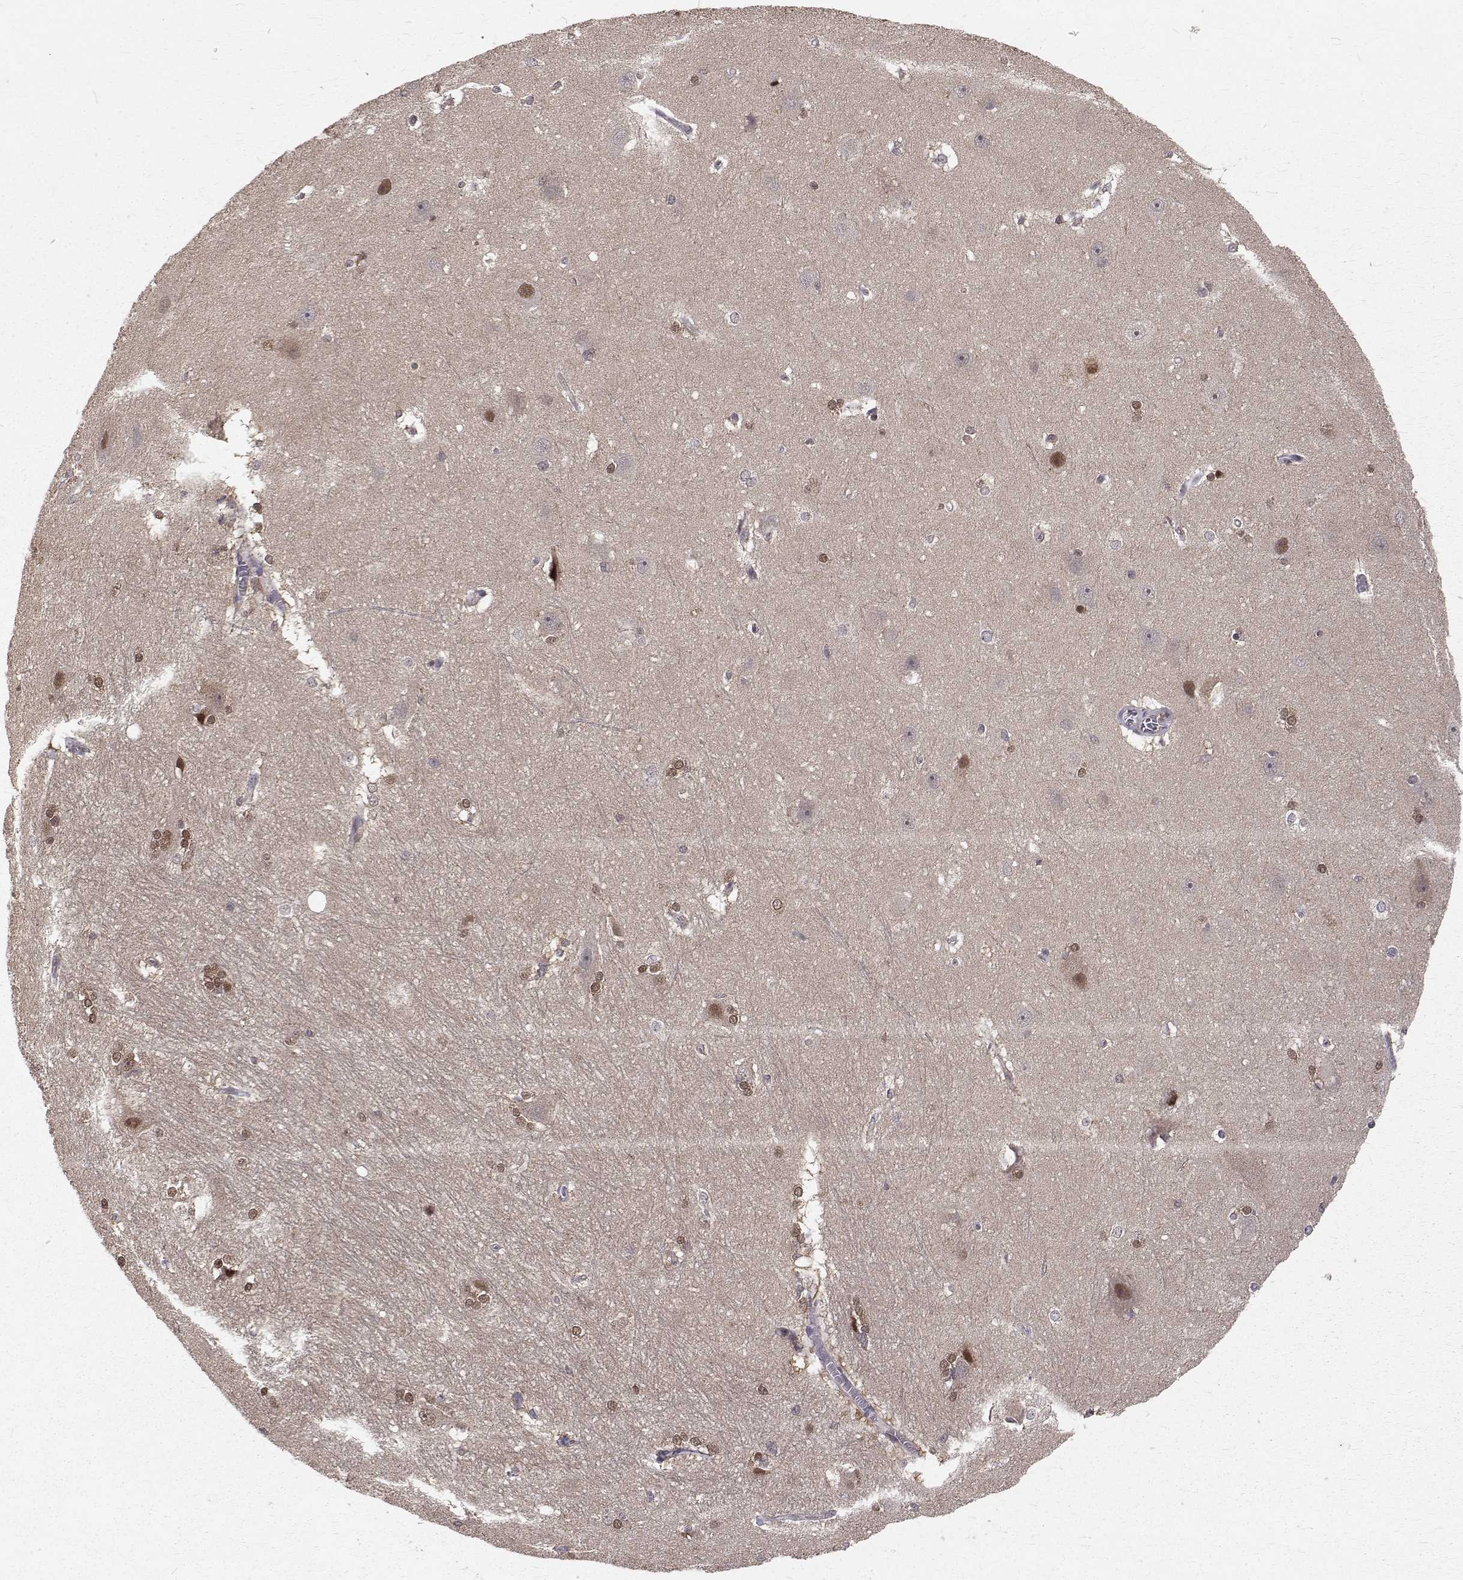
{"staining": {"intensity": "moderate", "quantity": "<25%", "location": "cytoplasmic/membranous,nuclear"}, "tissue": "hippocampus", "cell_type": "Glial cells", "image_type": "normal", "snomed": [{"axis": "morphology", "description": "Normal tissue, NOS"}, {"axis": "topography", "description": "Cerebral cortex"}, {"axis": "topography", "description": "Hippocampus"}], "caption": "About <25% of glial cells in normal hippocampus show moderate cytoplasmic/membranous,nuclear protein expression as visualized by brown immunohistochemical staining.", "gene": "NIF3L1", "patient": {"sex": "female", "age": 19}}